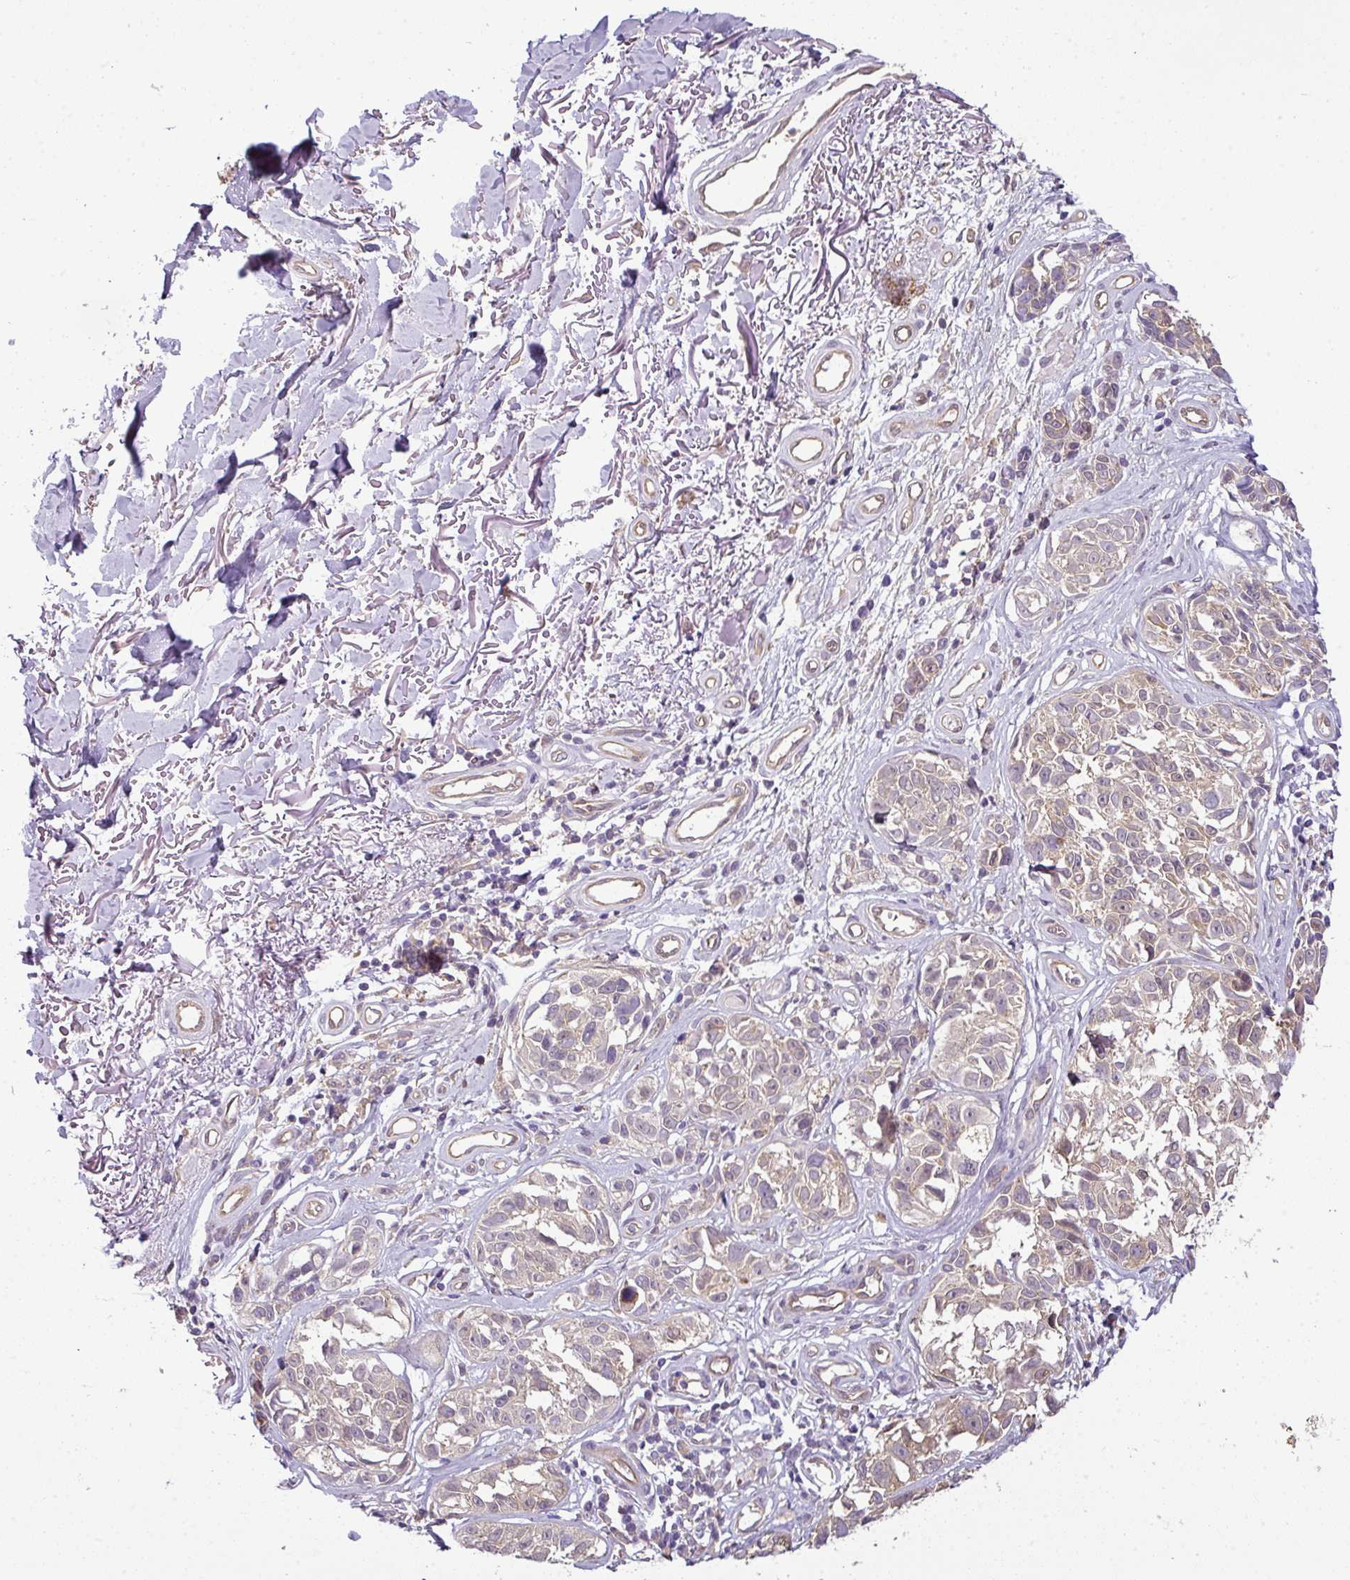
{"staining": {"intensity": "weak", "quantity": "<25%", "location": "cytoplasmic/membranous"}, "tissue": "melanoma", "cell_type": "Tumor cells", "image_type": "cancer", "snomed": [{"axis": "morphology", "description": "Malignant melanoma, NOS"}, {"axis": "topography", "description": "Skin"}], "caption": "Immunohistochemistry (IHC) of melanoma reveals no expression in tumor cells. (Immunohistochemistry (IHC), brightfield microscopy, high magnification).", "gene": "ANKRD18A", "patient": {"sex": "male", "age": 73}}